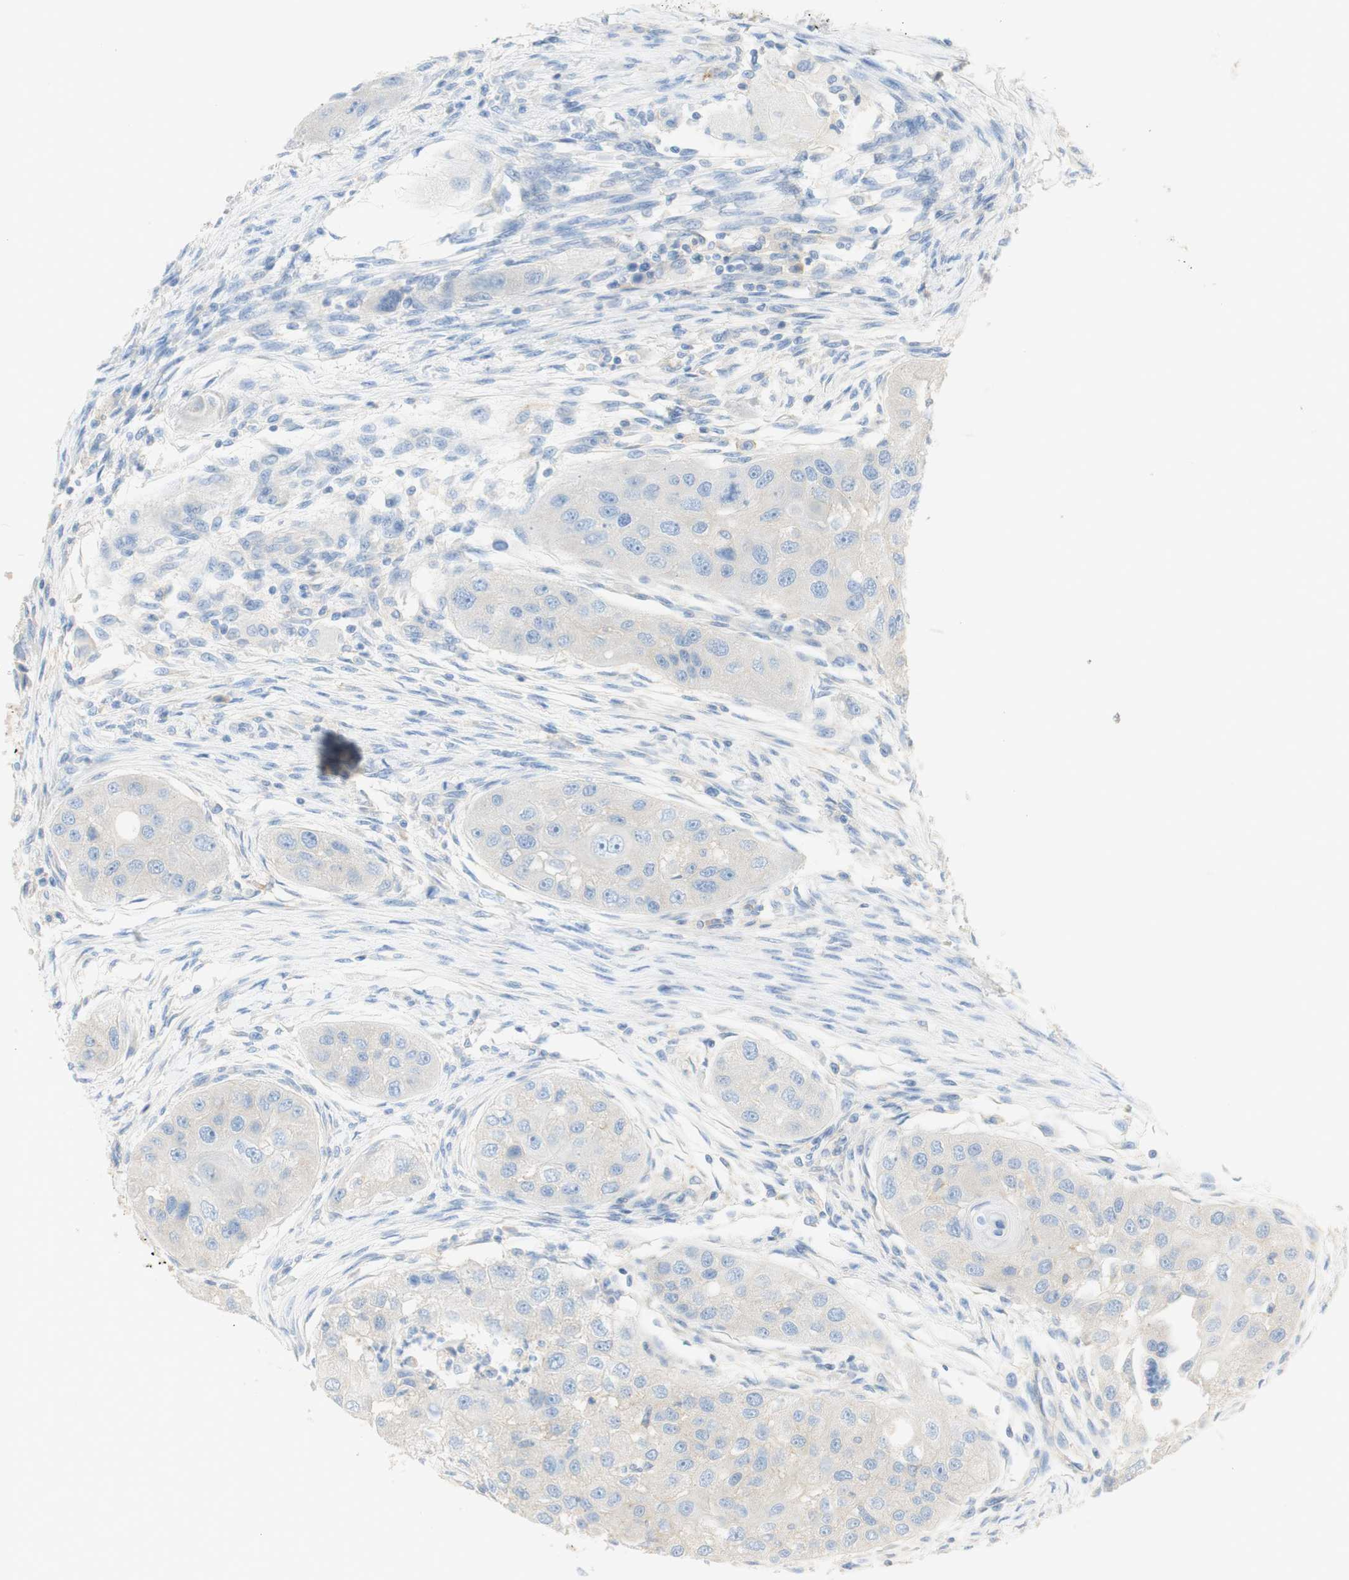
{"staining": {"intensity": "negative", "quantity": "none", "location": "none"}, "tissue": "head and neck cancer", "cell_type": "Tumor cells", "image_type": "cancer", "snomed": [{"axis": "morphology", "description": "Normal tissue, NOS"}, {"axis": "morphology", "description": "Squamous cell carcinoma, NOS"}, {"axis": "topography", "description": "Skeletal muscle"}, {"axis": "topography", "description": "Head-Neck"}], "caption": "Head and neck cancer (squamous cell carcinoma) stained for a protein using IHC reveals no staining tumor cells.", "gene": "ATP2B1", "patient": {"sex": "male", "age": 51}}